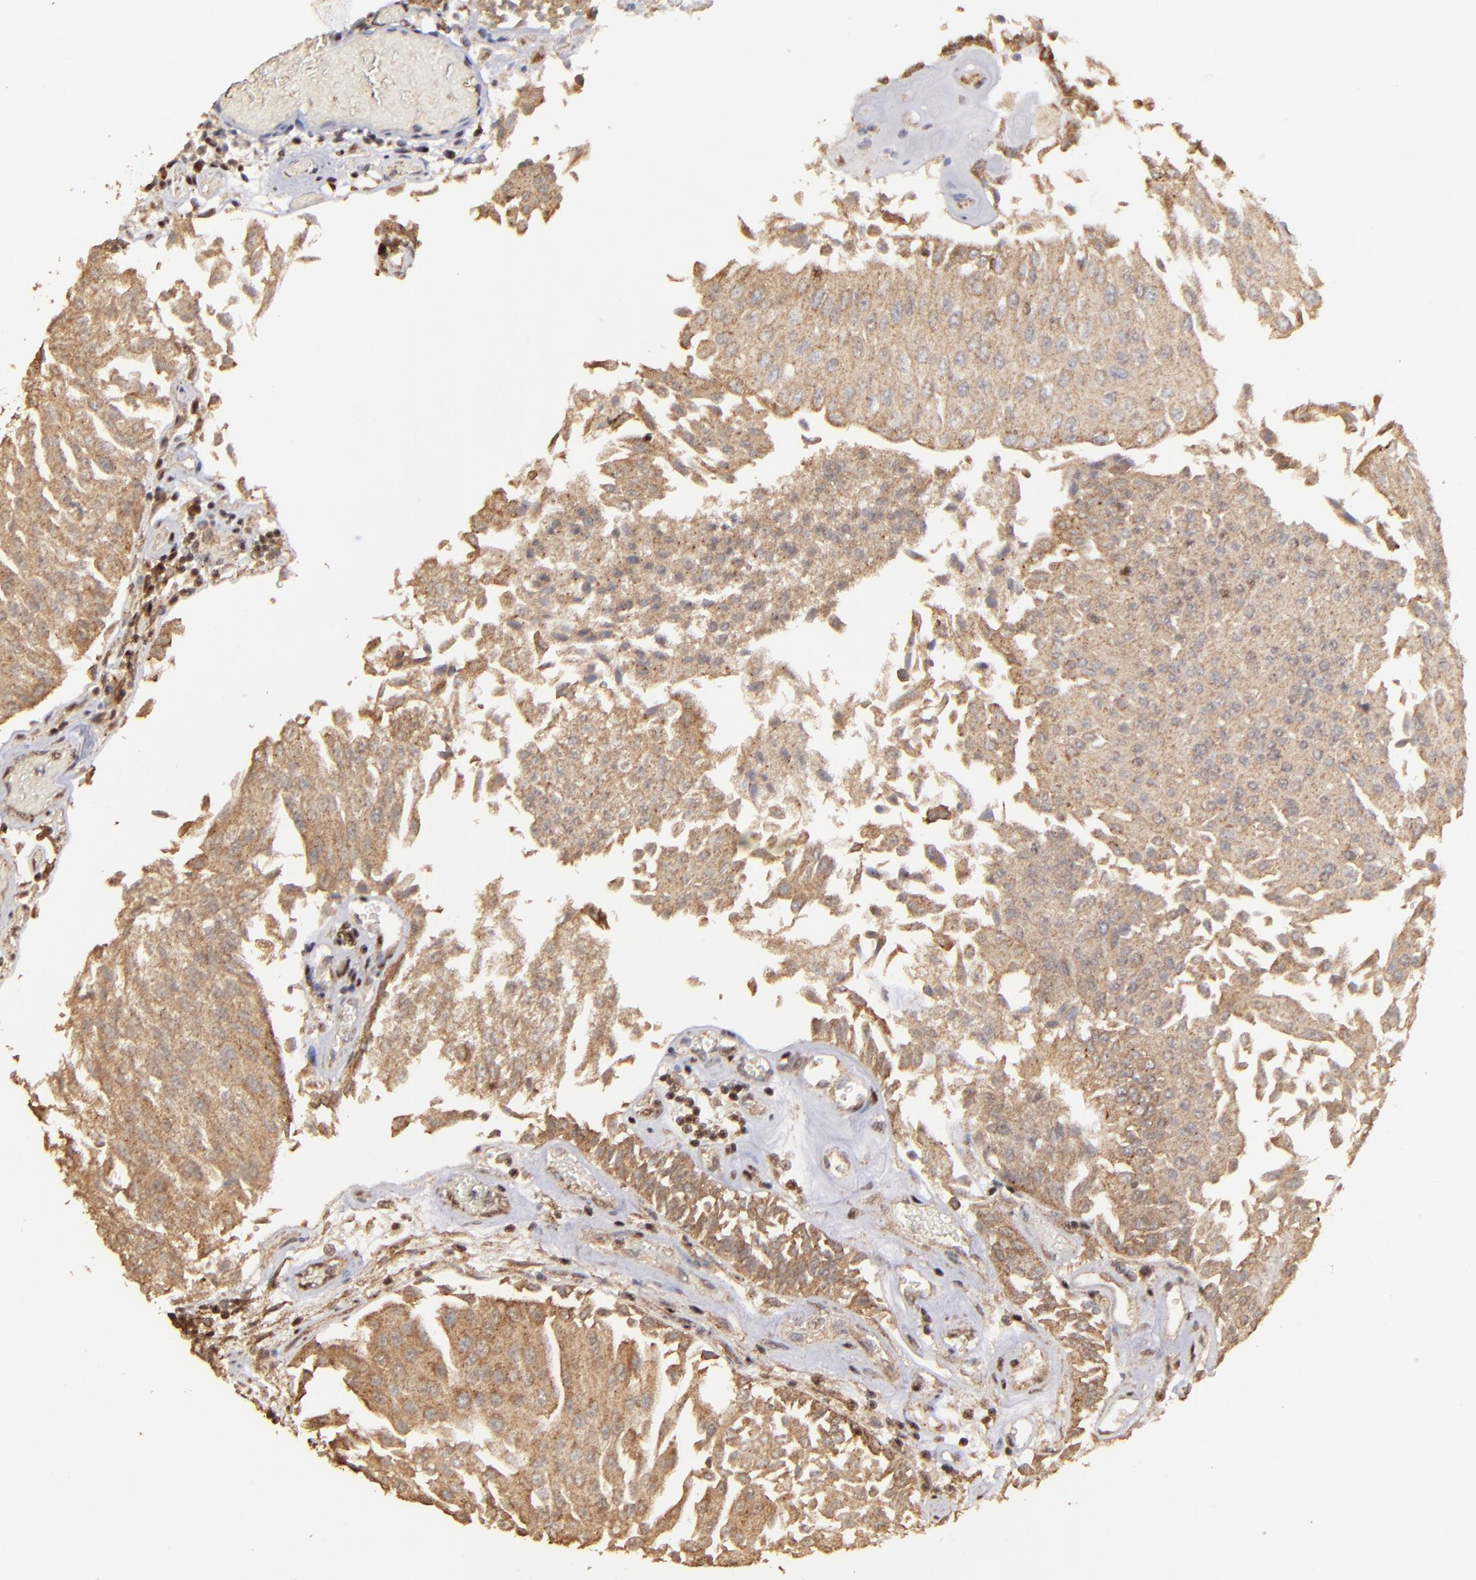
{"staining": {"intensity": "weak", "quantity": ">75%", "location": "cytoplasmic/membranous"}, "tissue": "urothelial cancer", "cell_type": "Tumor cells", "image_type": "cancer", "snomed": [{"axis": "morphology", "description": "Urothelial carcinoma, Low grade"}, {"axis": "topography", "description": "Urinary bladder"}], "caption": "There is low levels of weak cytoplasmic/membranous staining in tumor cells of urothelial cancer, as demonstrated by immunohistochemical staining (brown color).", "gene": "ARNT", "patient": {"sex": "male", "age": 86}}